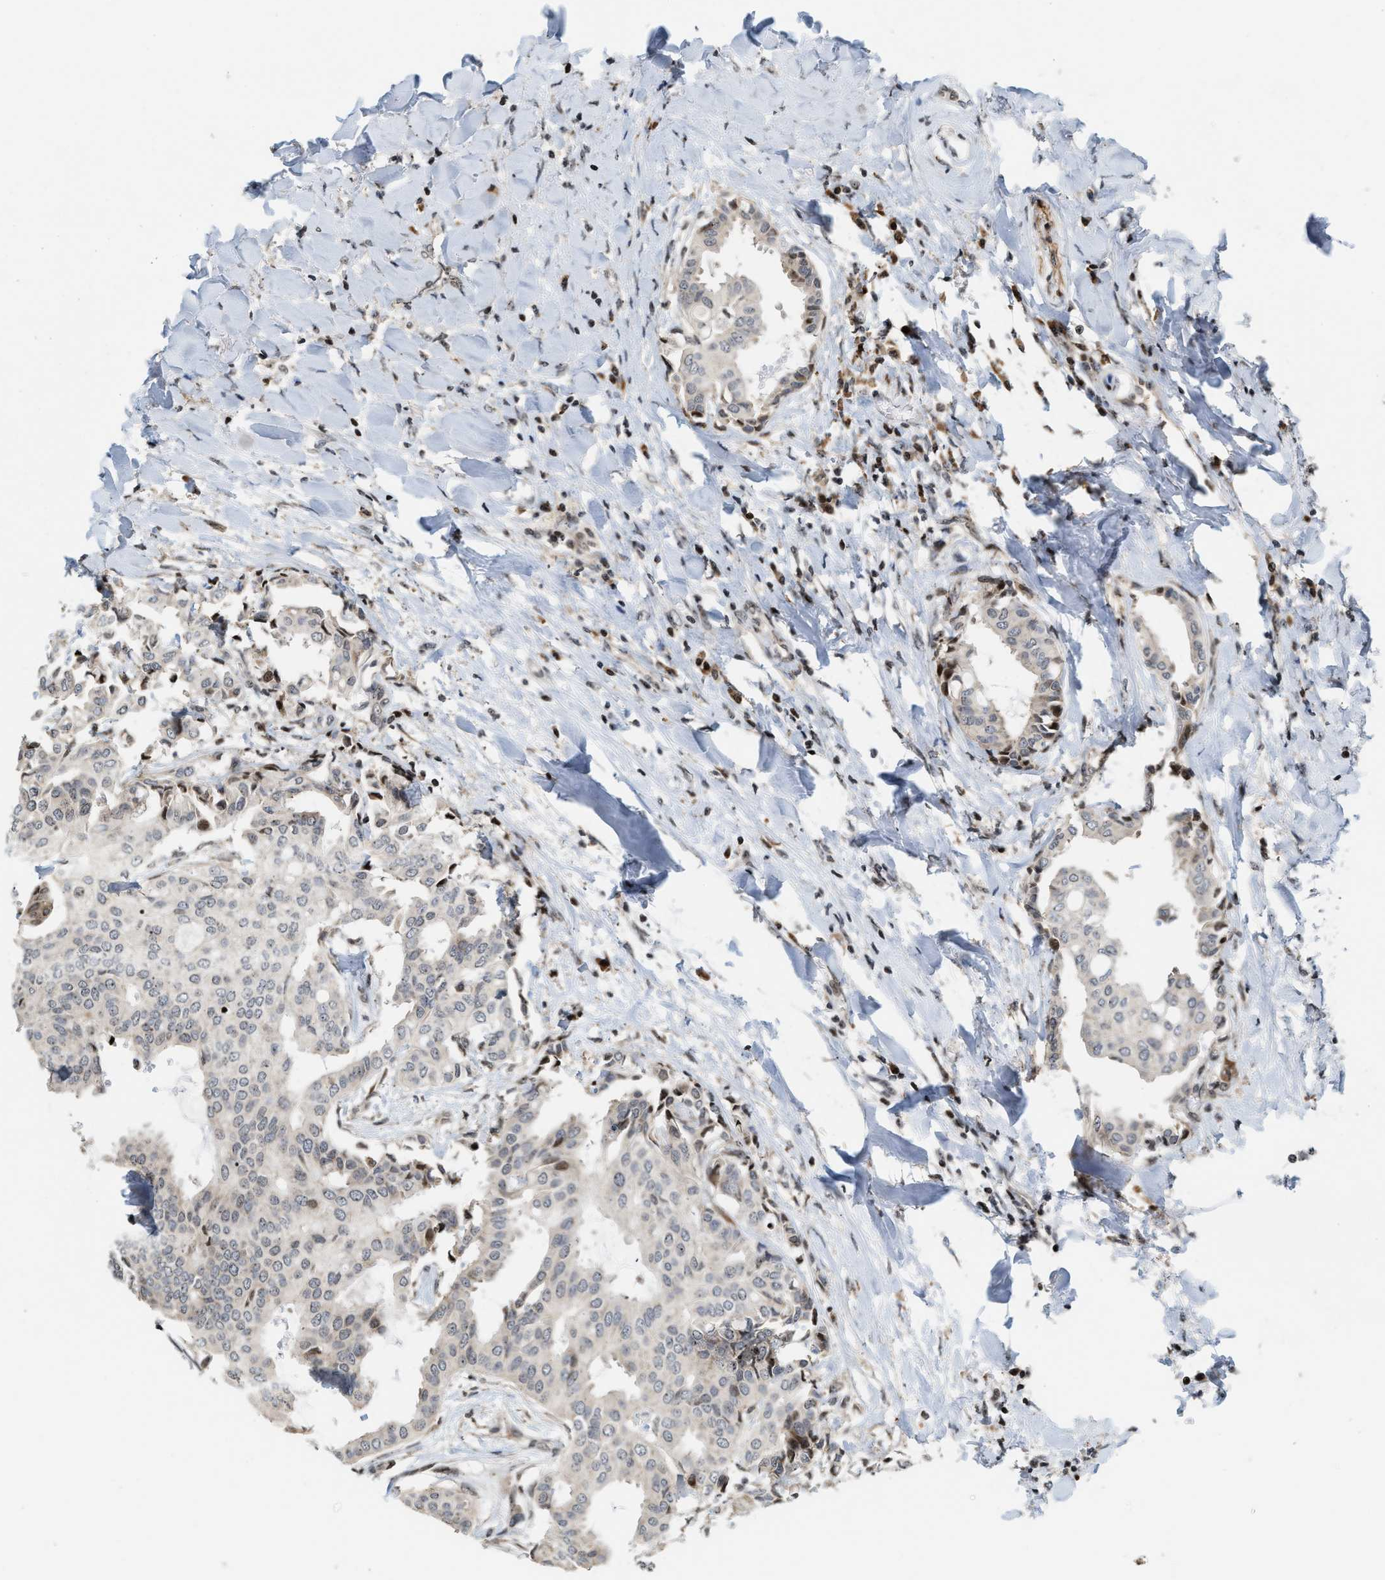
{"staining": {"intensity": "negative", "quantity": "none", "location": "none"}, "tissue": "head and neck cancer", "cell_type": "Tumor cells", "image_type": "cancer", "snomed": [{"axis": "morphology", "description": "Adenocarcinoma, NOS"}, {"axis": "topography", "description": "Salivary gland"}, {"axis": "topography", "description": "Head-Neck"}], "caption": "This is a histopathology image of immunohistochemistry staining of head and neck adenocarcinoma, which shows no expression in tumor cells.", "gene": "PDZD2", "patient": {"sex": "female", "age": 59}}